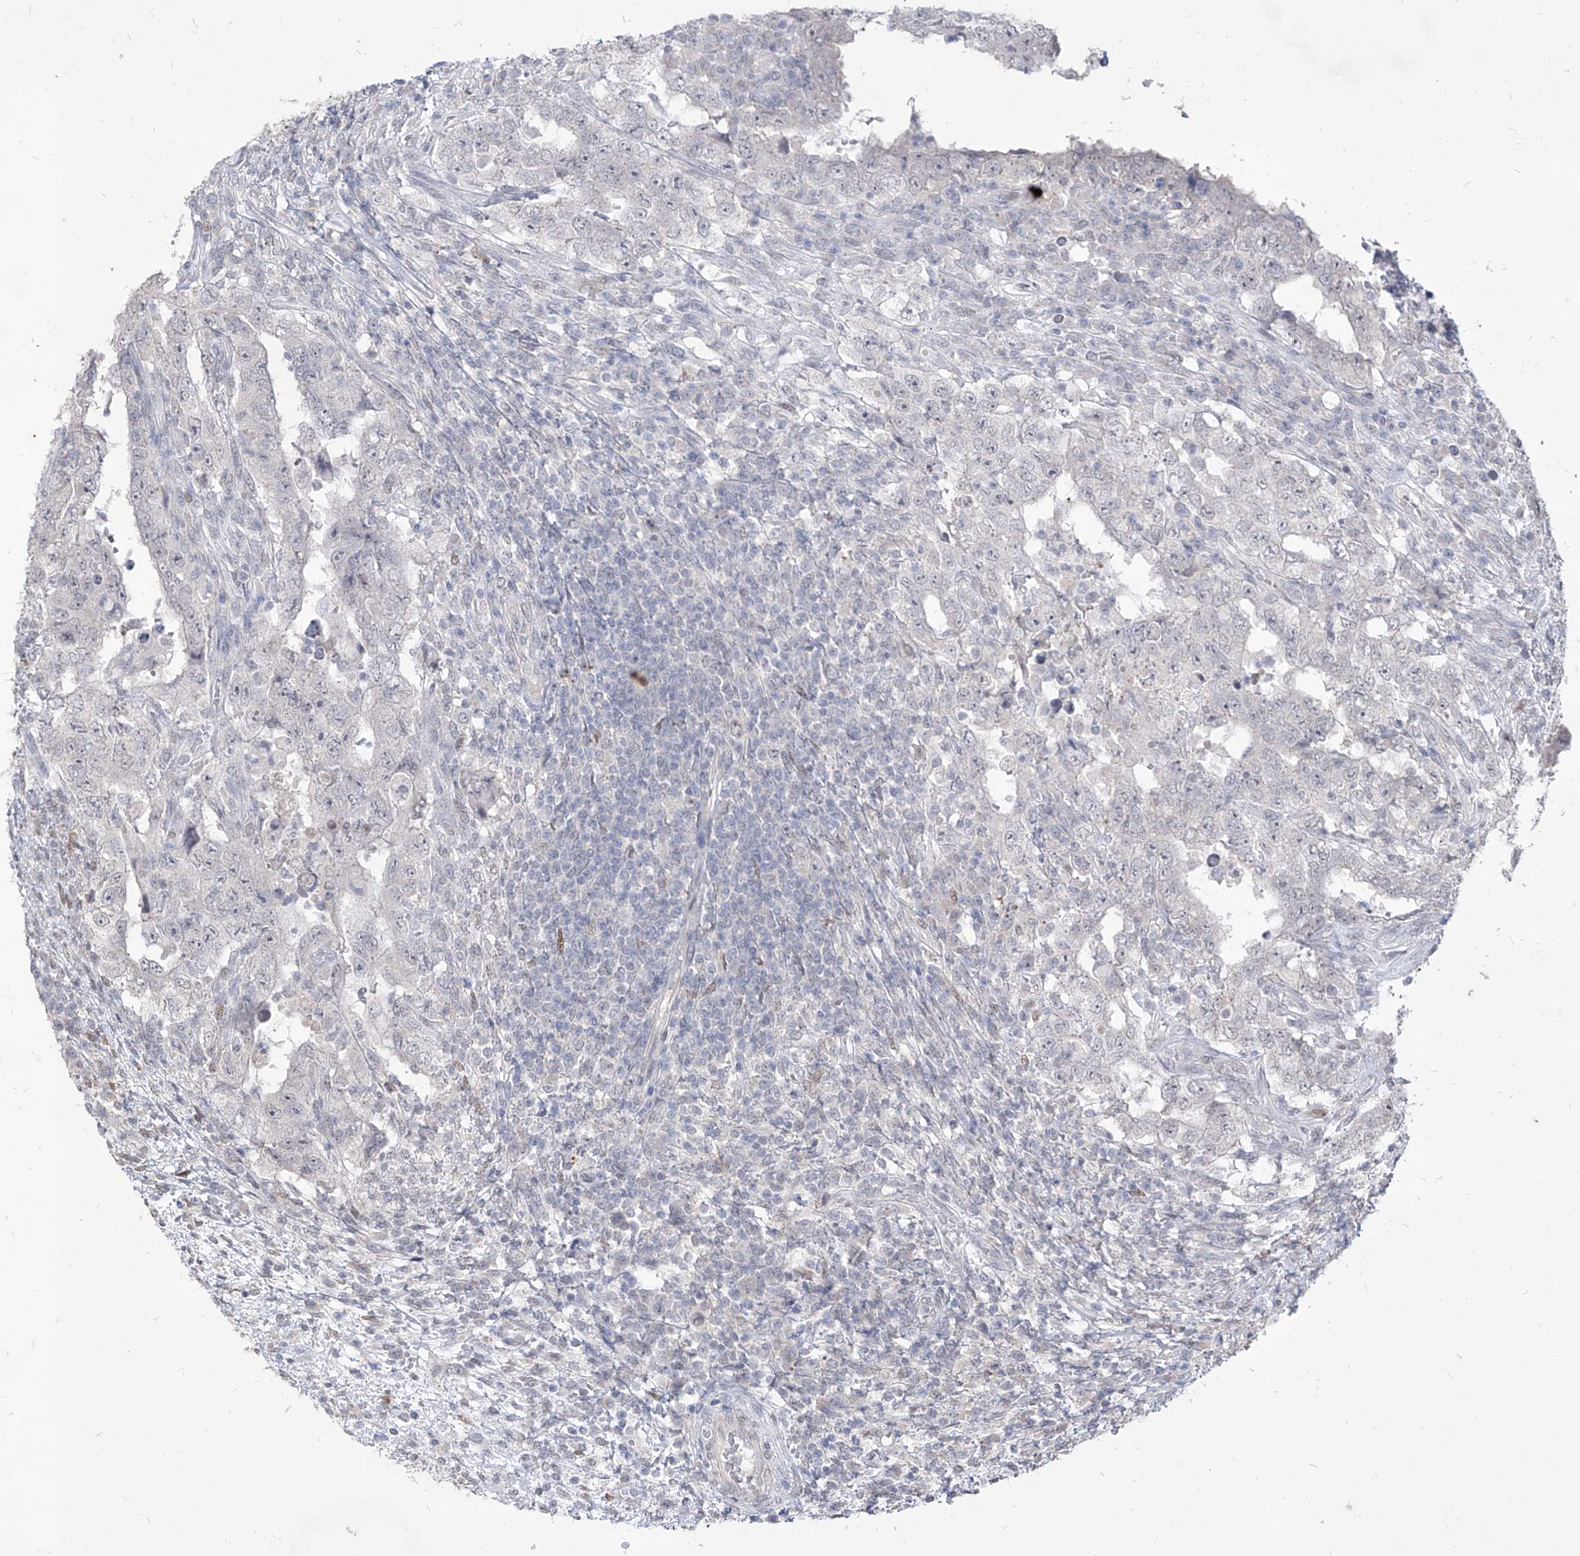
{"staining": {"intensity": "negative", "quantity": "none", "location": "none"}, "tissue": "testis cancer", "cell_type": "Tumor cells", "image_type": "cancer", "snomed": [{"axis": "morphology", "description": "Carcinoma, Embryonal, NOS"}, {"axis": "topography", "description": "Testis"}], "caption": "IHC of human testis cancer (embryonal carcinoma) reveals no expression in tumor cells. (DAB IHC with hematoxylin counter stain).", "gene": "PHF20L1", "patient": {"sex": "male", "age": 26}}